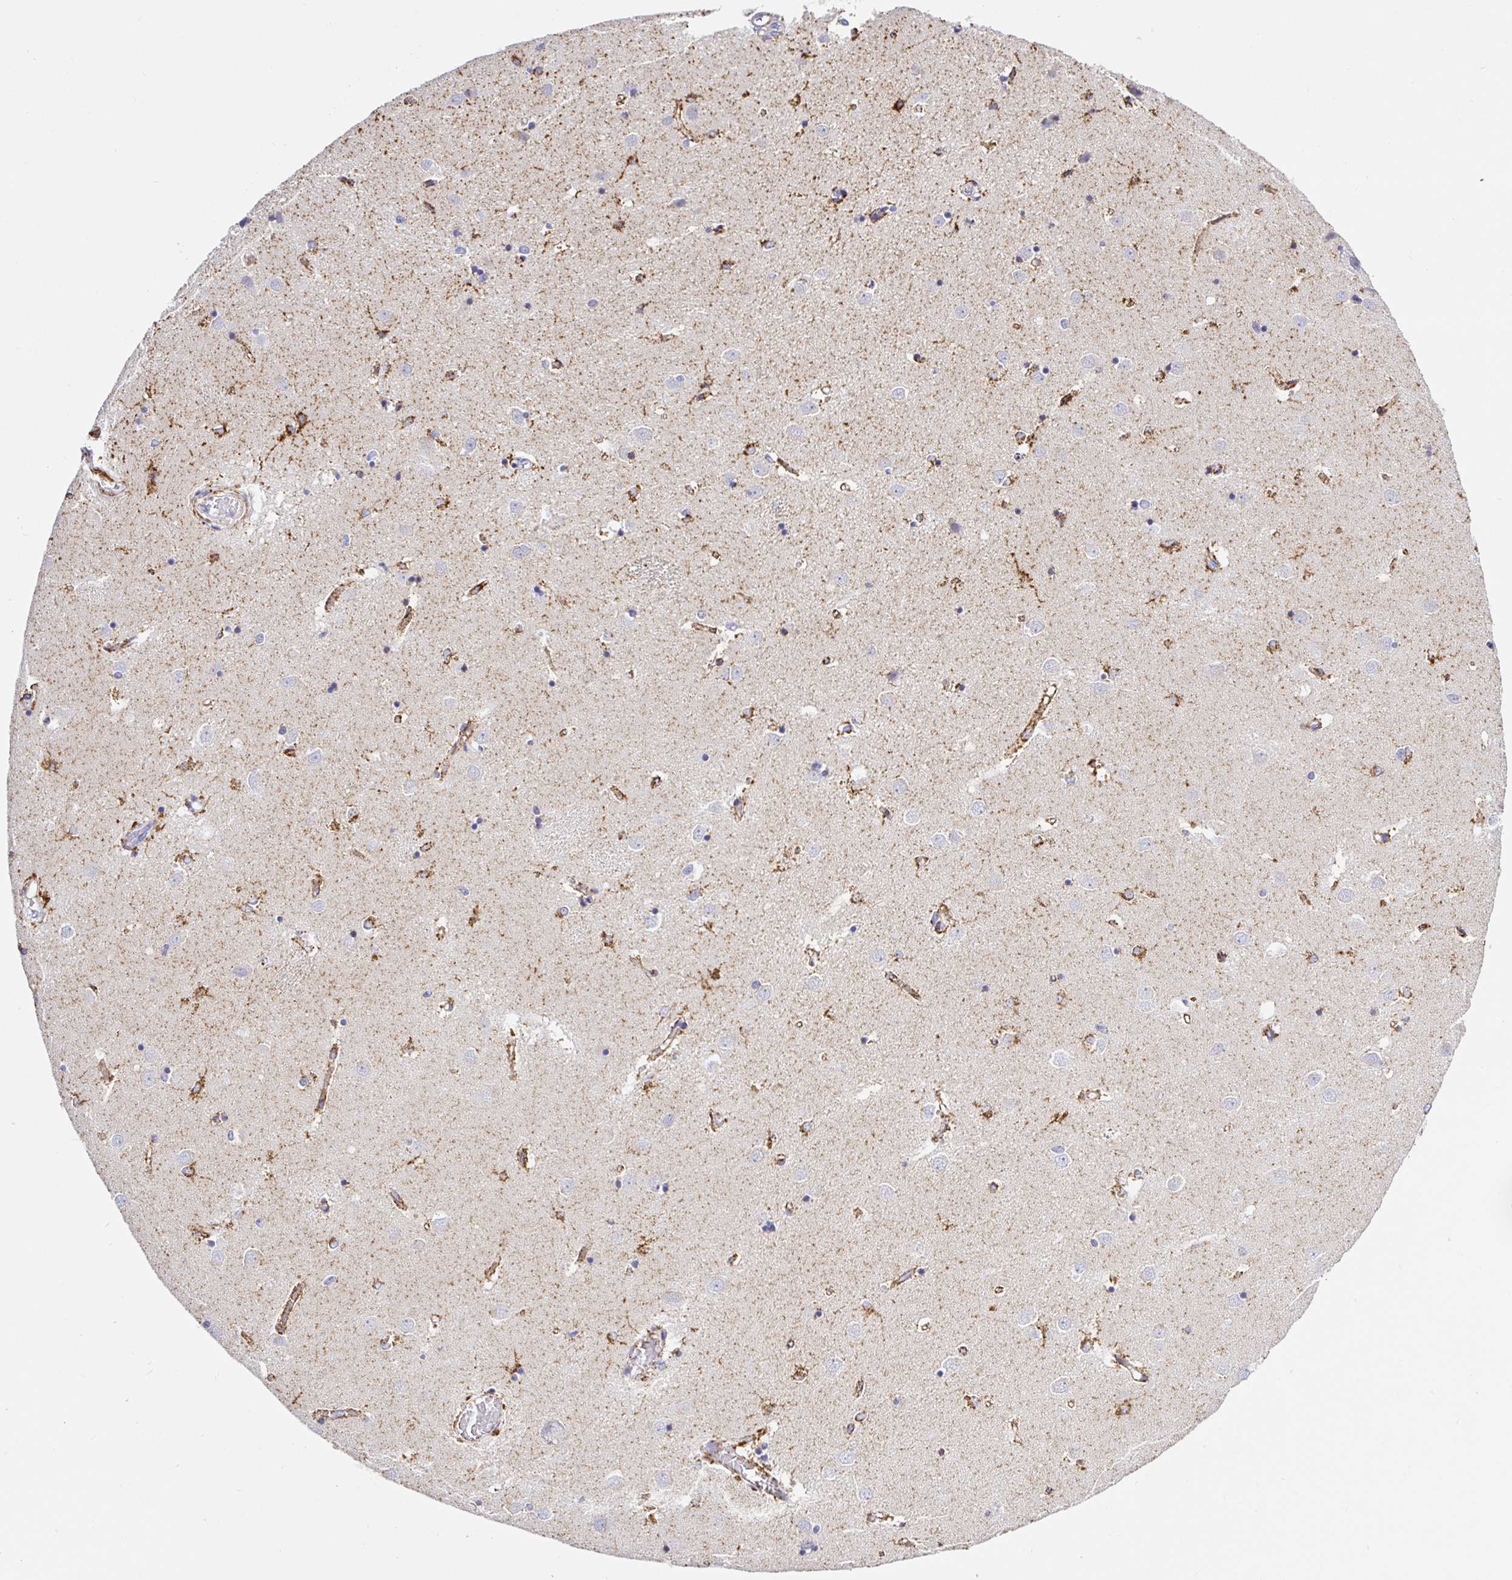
{"staining": {"intensity": "moderate", "quantity": "25%-75%", "location": "cytoplasmic/membranous"}, "tissue": "caudate", "cell_type": "Glial cells", "image_type": "normal", "snomed": [{"axis": "morphology", "description": "Normal tissue, NOS"}, {"axis": "topography", "description": "Lateral ventricle wall"}], "caption": "A histopathology image of caudate stained for a protein exhibits moderate cytoplasmic/membranous brown staining in glial cells.", "gene": "MAOA", "patient": {"sex": "male", "age": 54}}